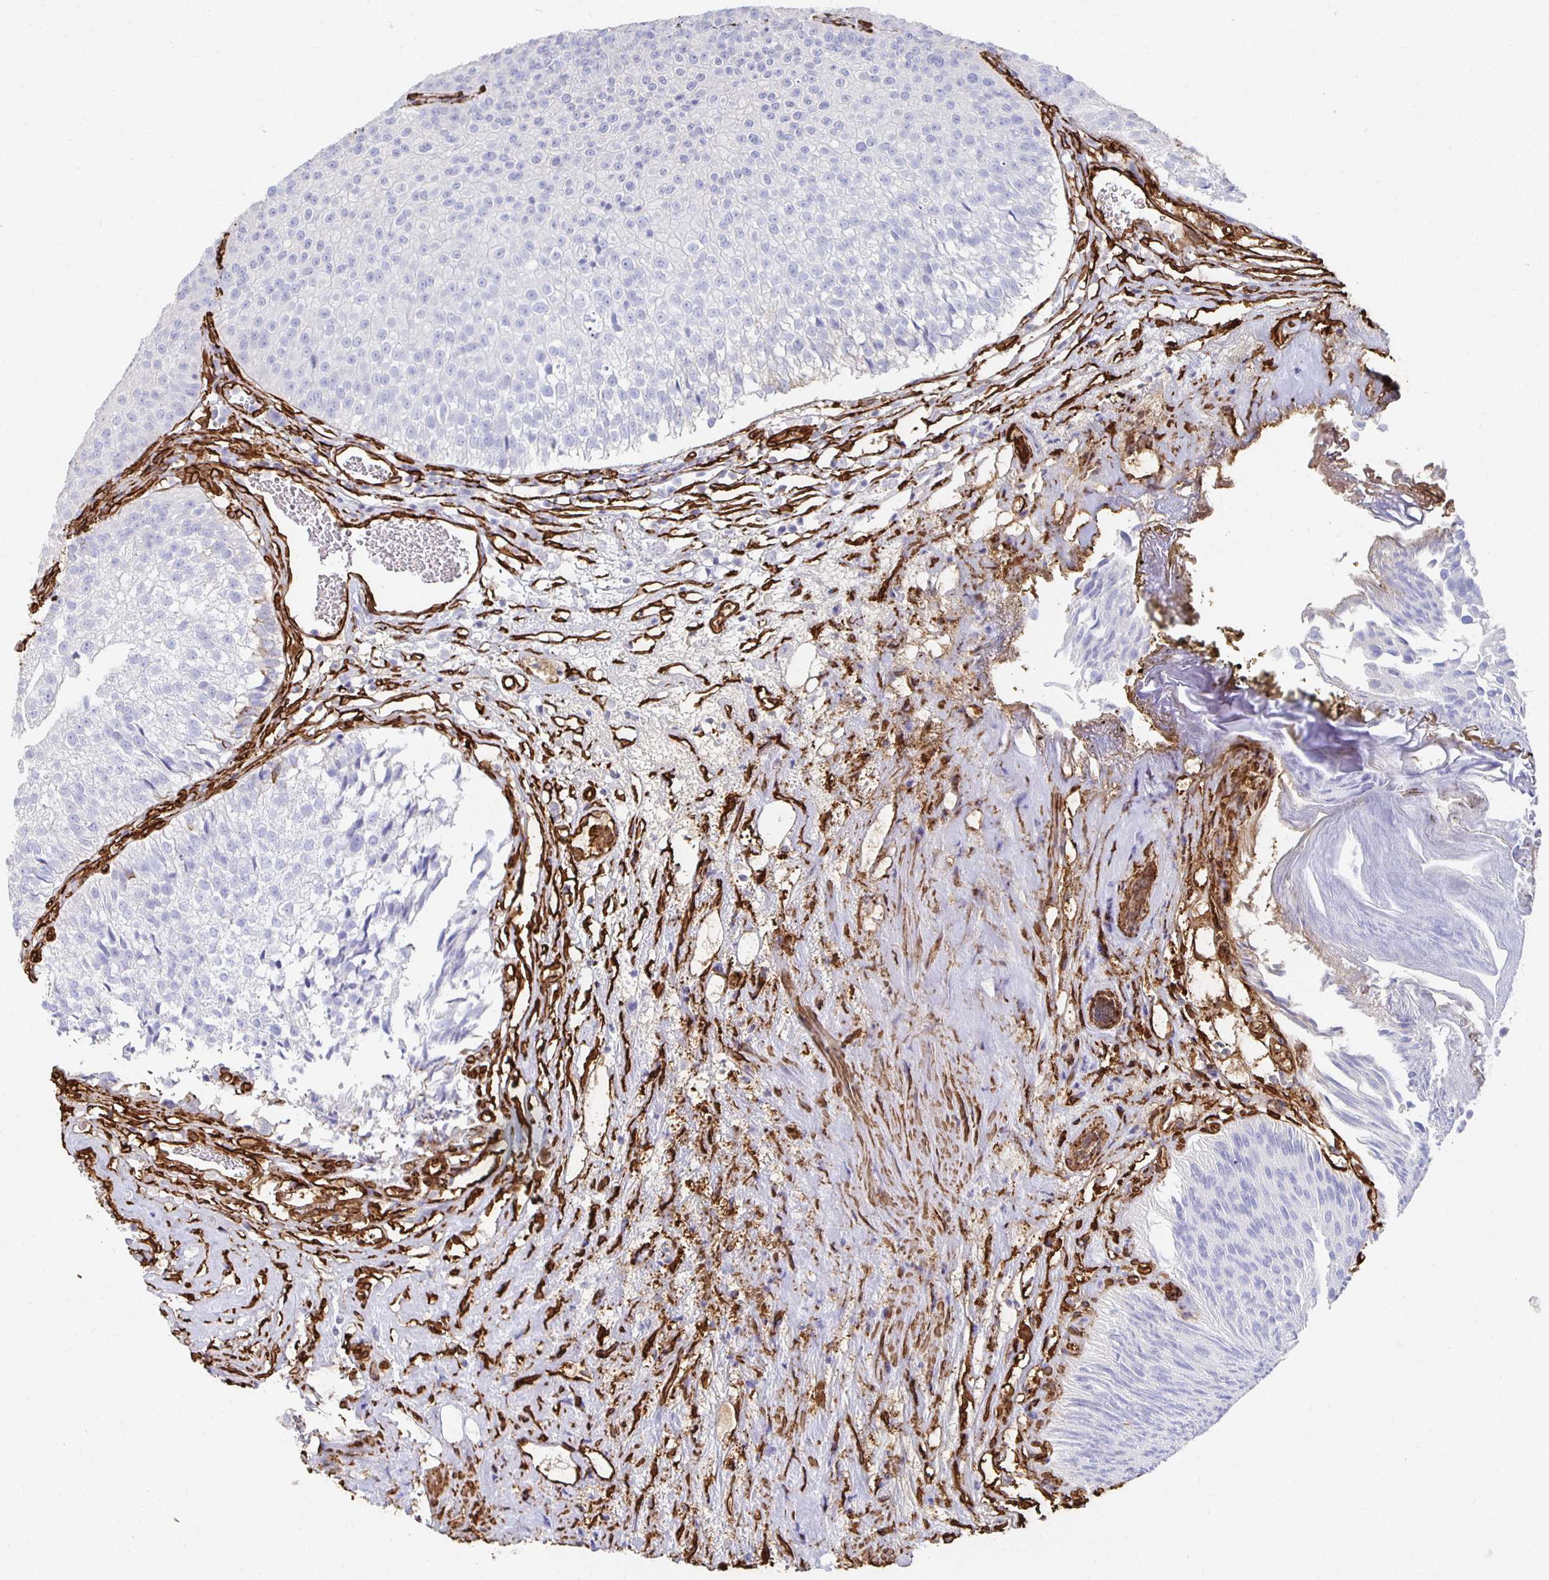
{"staining": {"intensity": "negative", "quantity": "none", "location": "none"}, "tissue": "urothelial cancer", "cell_type": "Tumor cells", "image_type": "cancer", "snomed": [{"axis": "morphology", "description": "Urothelial carcinoma, Low grade"}, {"axis": "topography", "description": "Urinary bladder"}], "caption": "Tumor cells are negative for protein expression in human urothelial carcinoma (low-grade).", "gene": "VIPR2", "patient": {"sex": "male", "age": 80}}